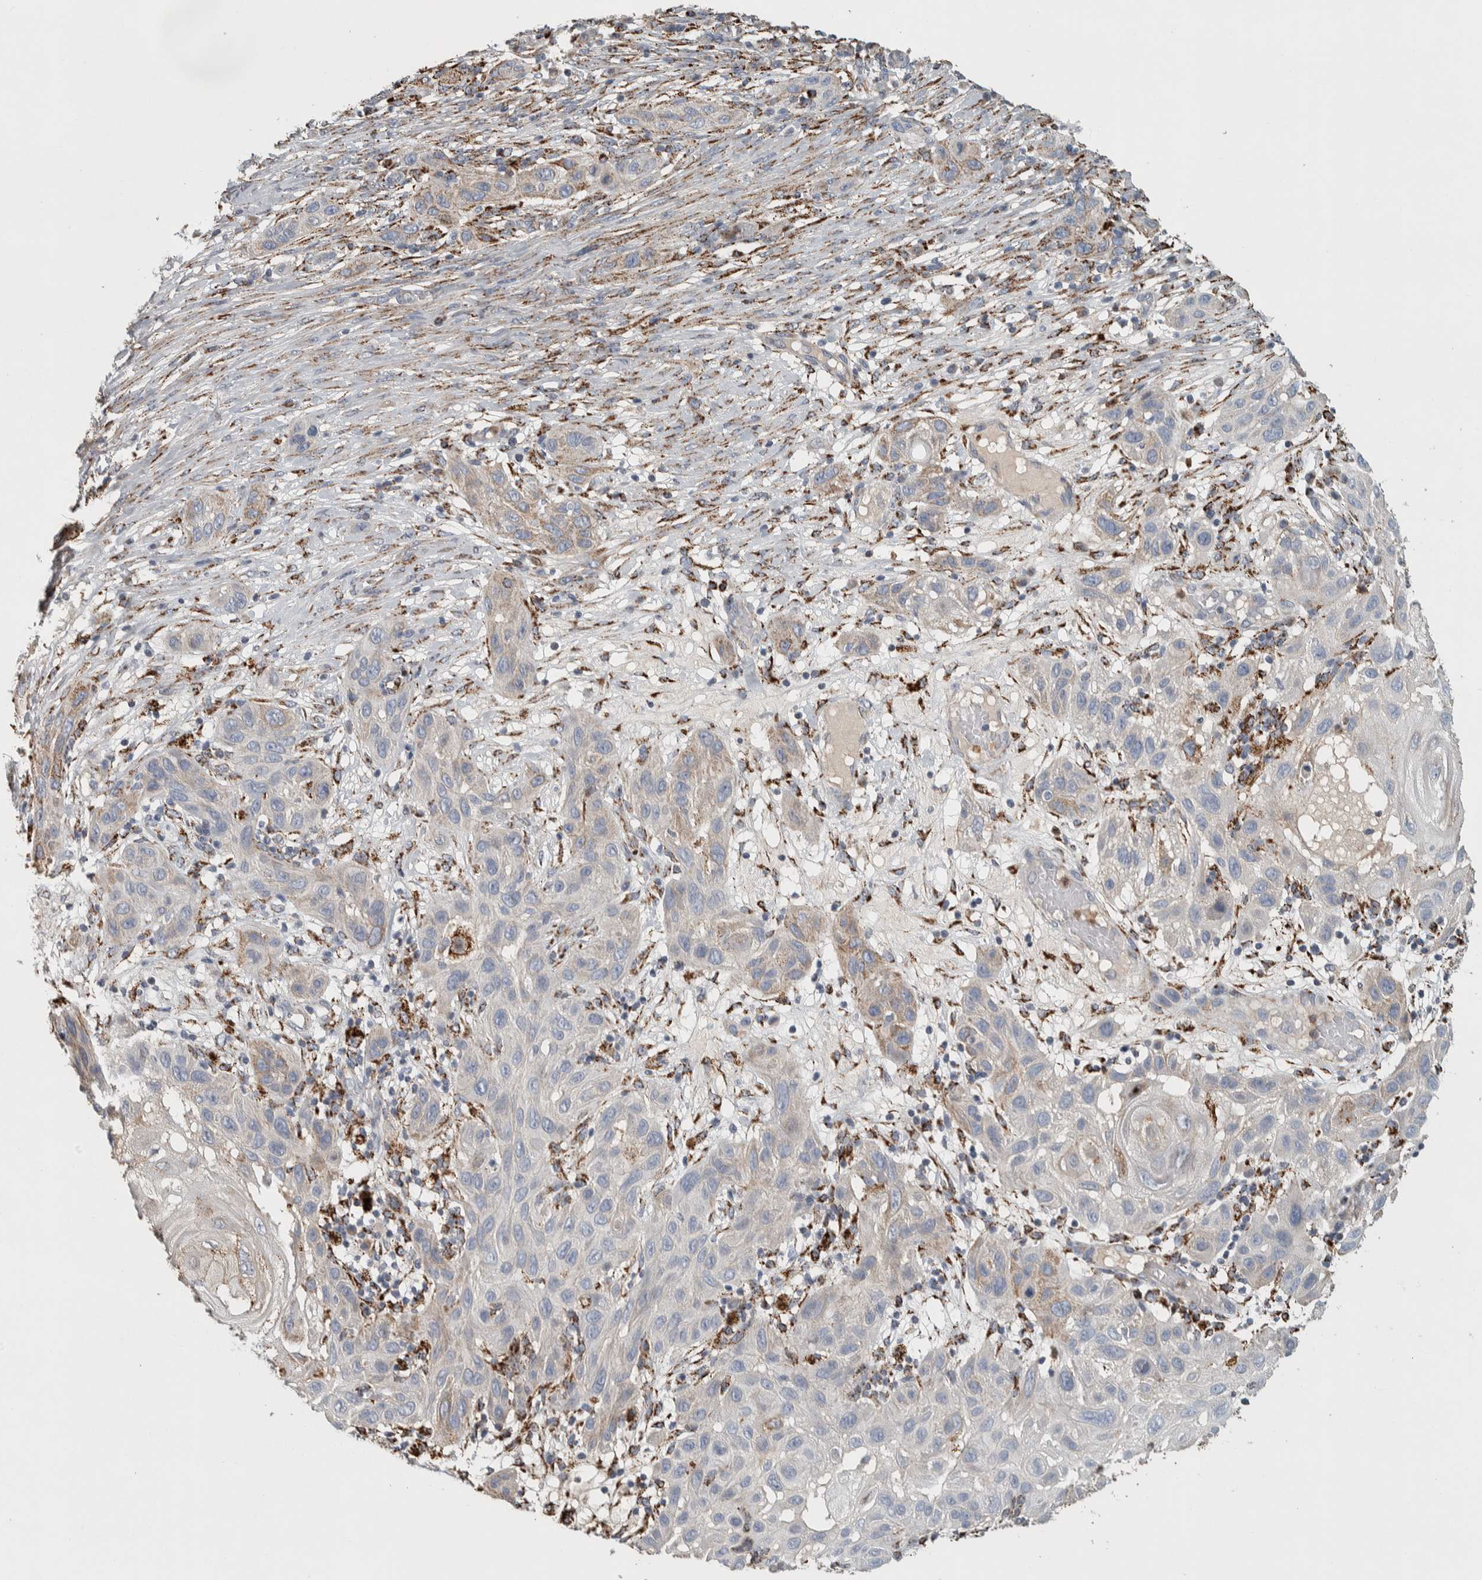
{"staining": {"intensity": "weak", "quantity": "<25%", "location": "cytoplasmic/membranous"}, "tissue": "skin cancer", "cell_type": "Tumor cells", "image_type": "cancer", "snomed": [{"axis": "morphology", "description": "Squamous cell carcinoma, NOS"}, {"axis": "topography", "description": "Skin"}], "caption": "Immunohistochemistry (IHC) micrograph of human skin cancer stained for a protein (brown), which shows no staining in tumor cells.", "gene": "FAM78A", "patient": {"sex": "female", "age": 96}}